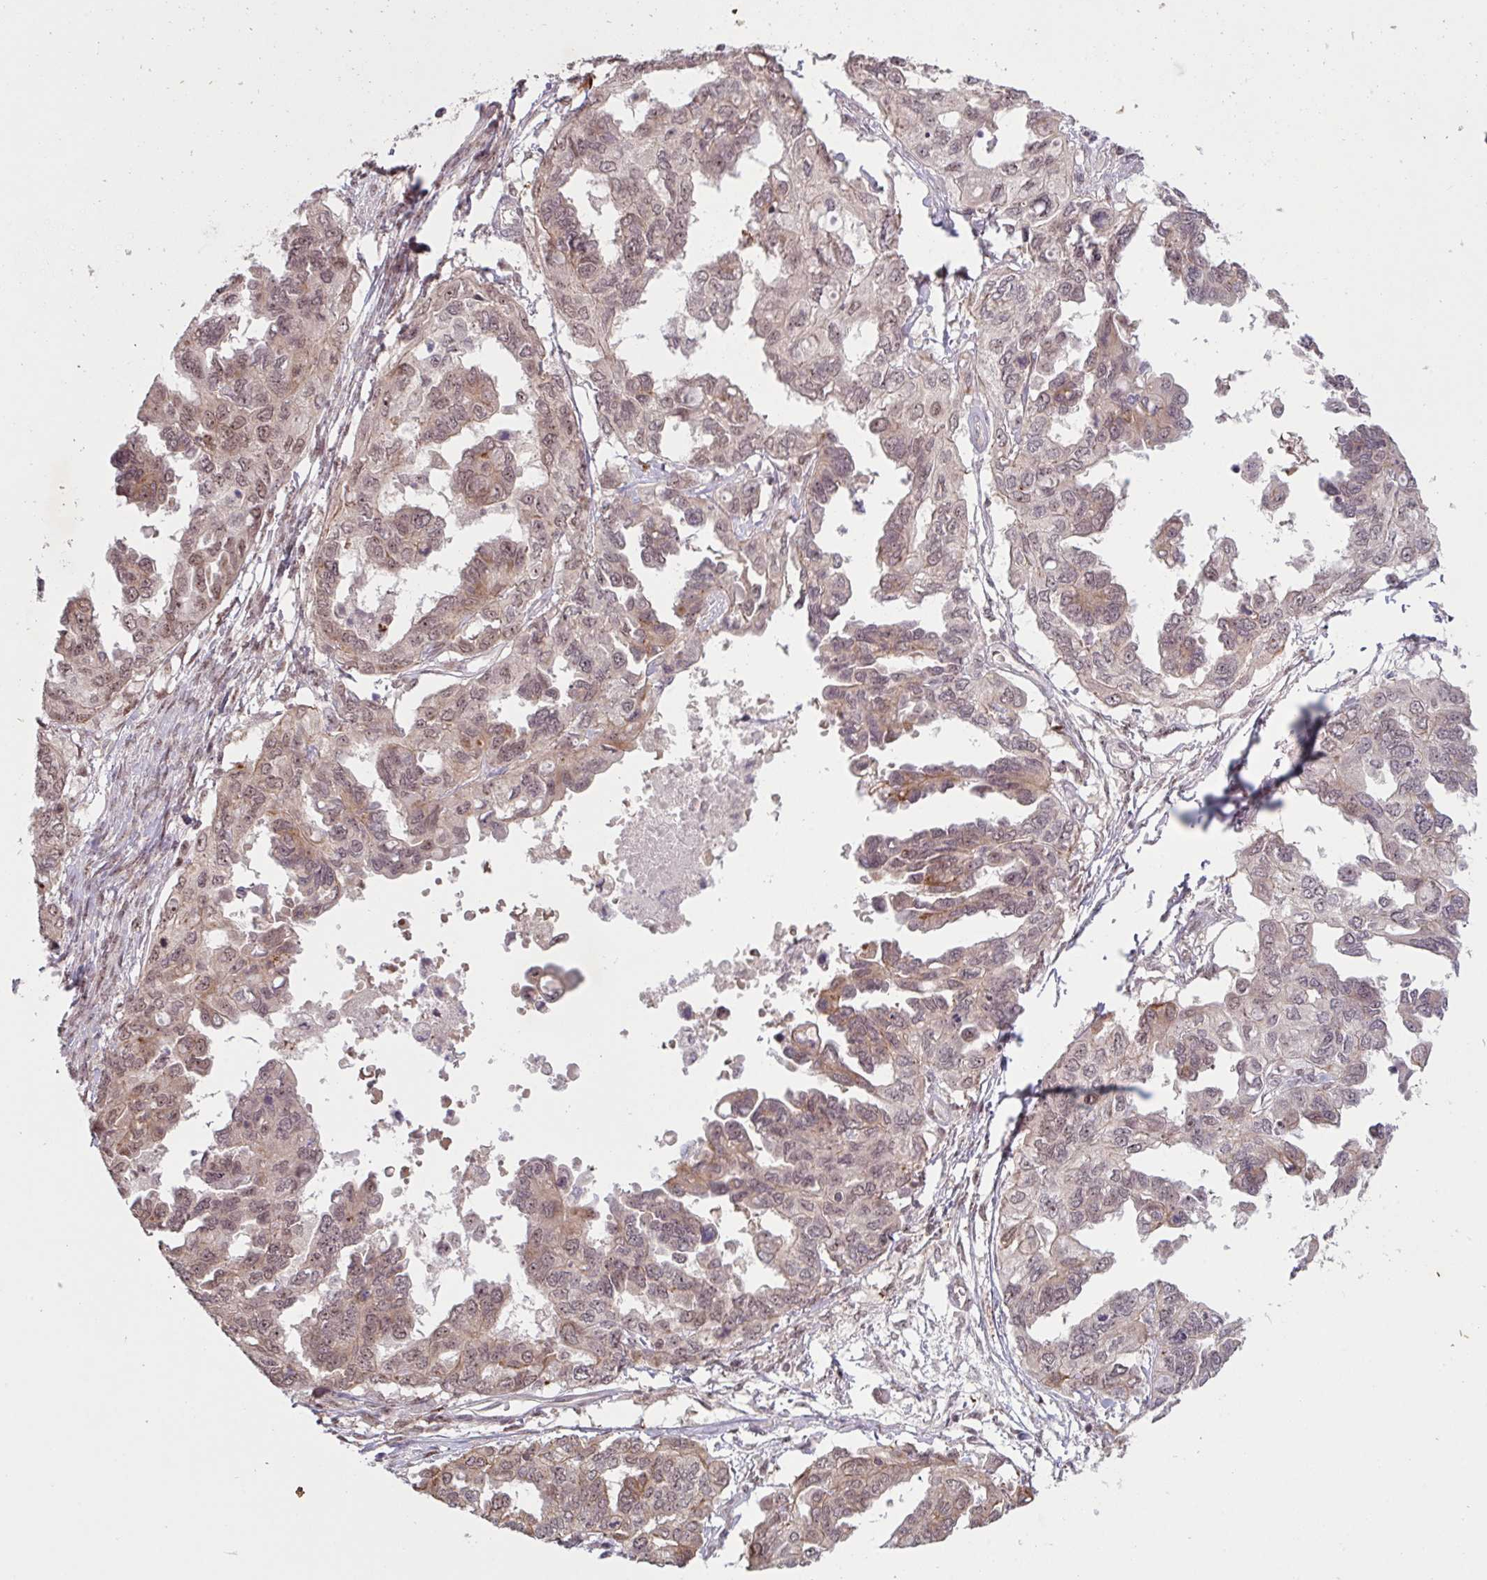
{"staining": {"intensity": "moderate", "quantity": ">75%", "location": "cytoplasmic/membranous,nuclear"}, "tissue": "ovarian cancer", "cell_type": "Tumor cells", "image_type": "cancer", "snomed": [{"axis": "morphology", "description": "Cystadenocarcinoma, serous, NOS"}, {"axis": "topography", "description": "Ovary"}], "caption": "Immunohistochemistry (IHC) micrograph of neoplastic tissue: human ovarian serous cystadenocarcinoma stained using immunohistochemistry displays medium levels of moderate protein expression localized specifically in the cytoplasmic/membranous and nuclear of tumor cells, appearing as a cytoplasmic/membranous and nuclear brown color.", "gene": "NLRP13", "patient": {"sex": "female", "age": 53}}